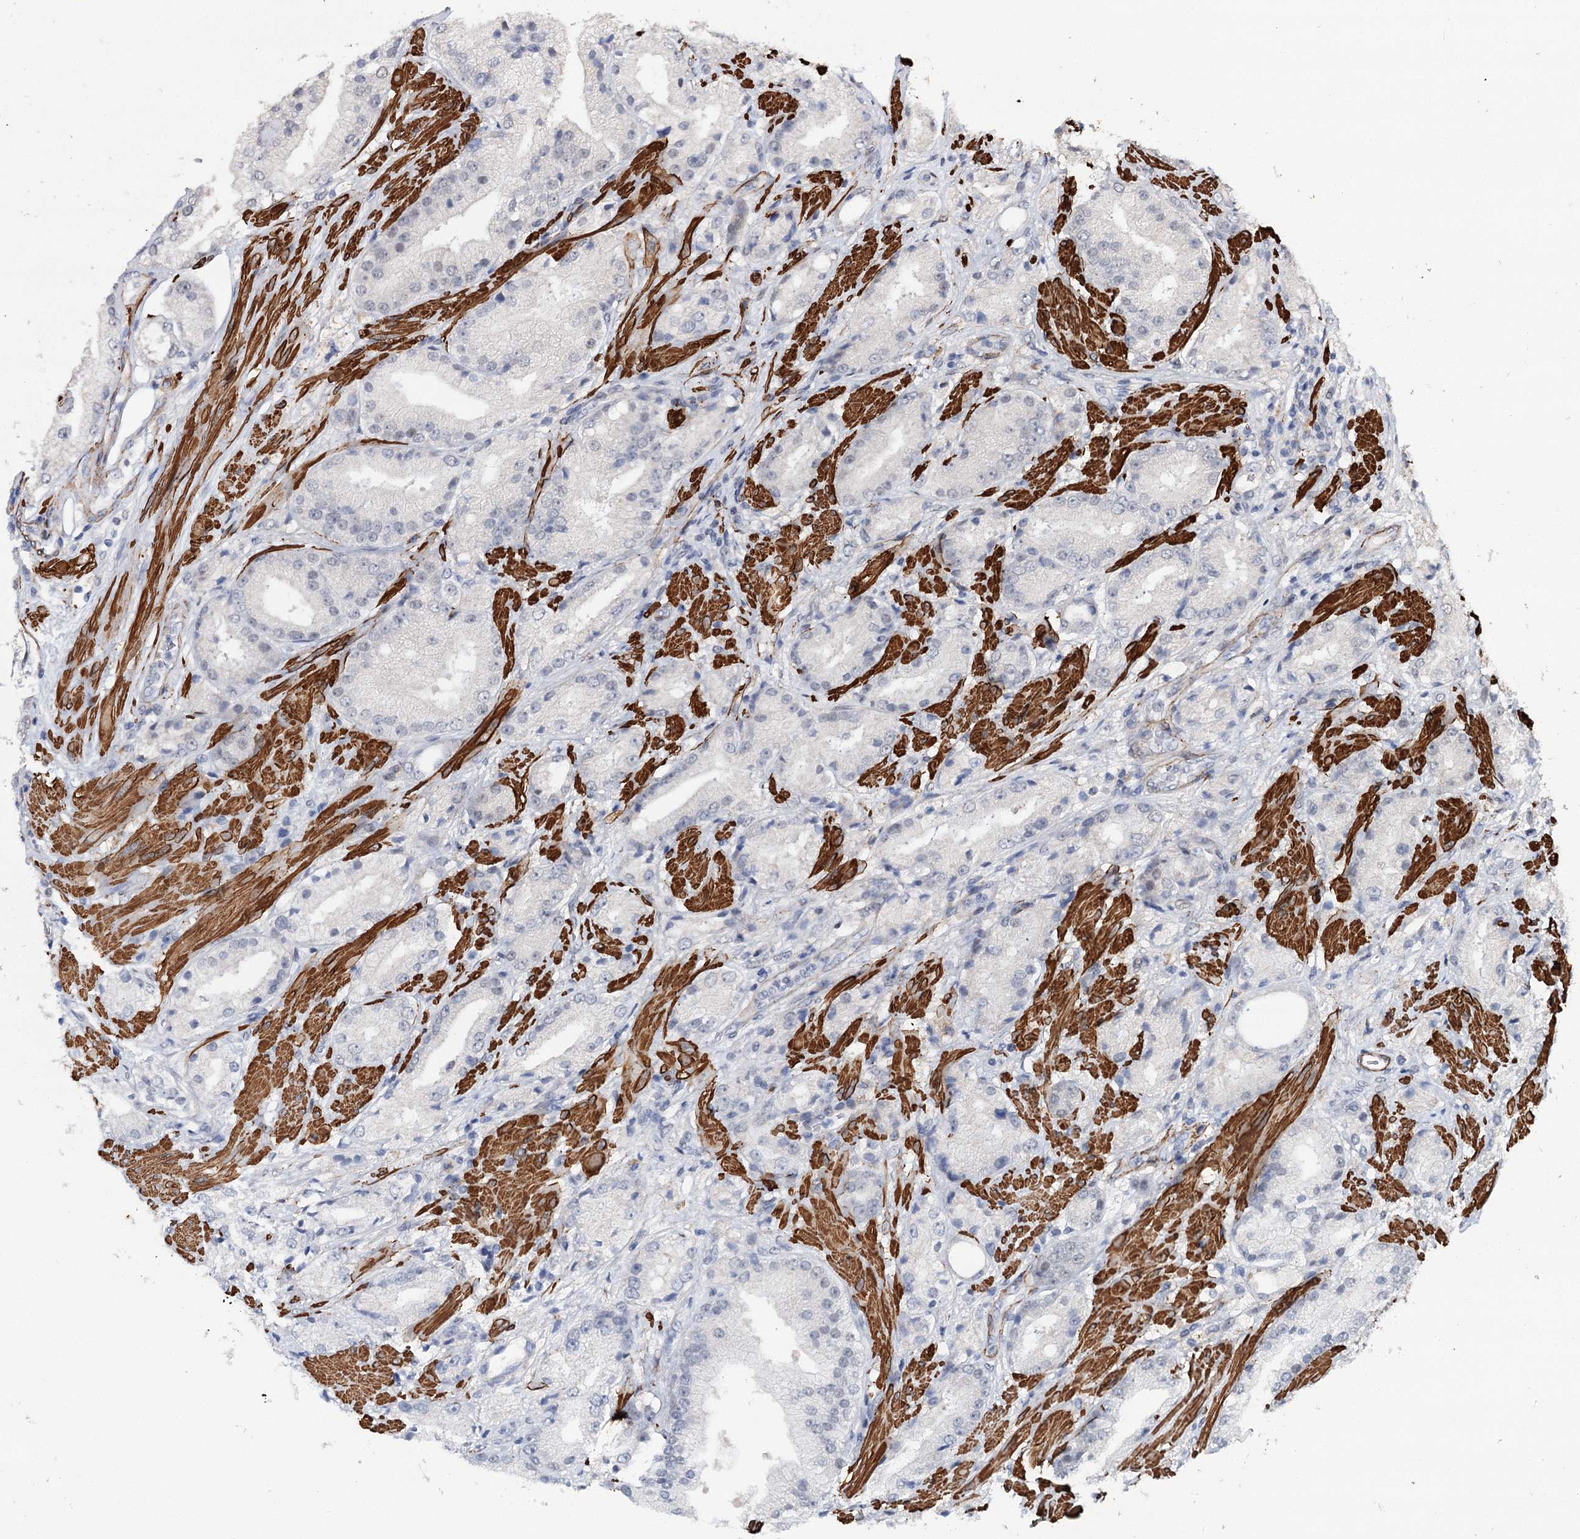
{"staining": {"intensity": "negative", "quantity": "none", "location": "none"}, "tissue": "prostate cancer", "cell_type": "Tumor cells", "image_type": "cancer", "snomed": [{"axis": "morphology", "description": "Adenocarcinoma, Low grade"}, {"axis": "topography", "description": "Prostate"}], "caption": "IHC image of neoplastic tissue: human prostate adenocarcinoma (low-grade) stained with DAB (3,3'-diaminobenzidine) shows no significant protein expression in tumor cells.", "gene": "CFAP46", "patient": {"sex": "male", "age": 67}}